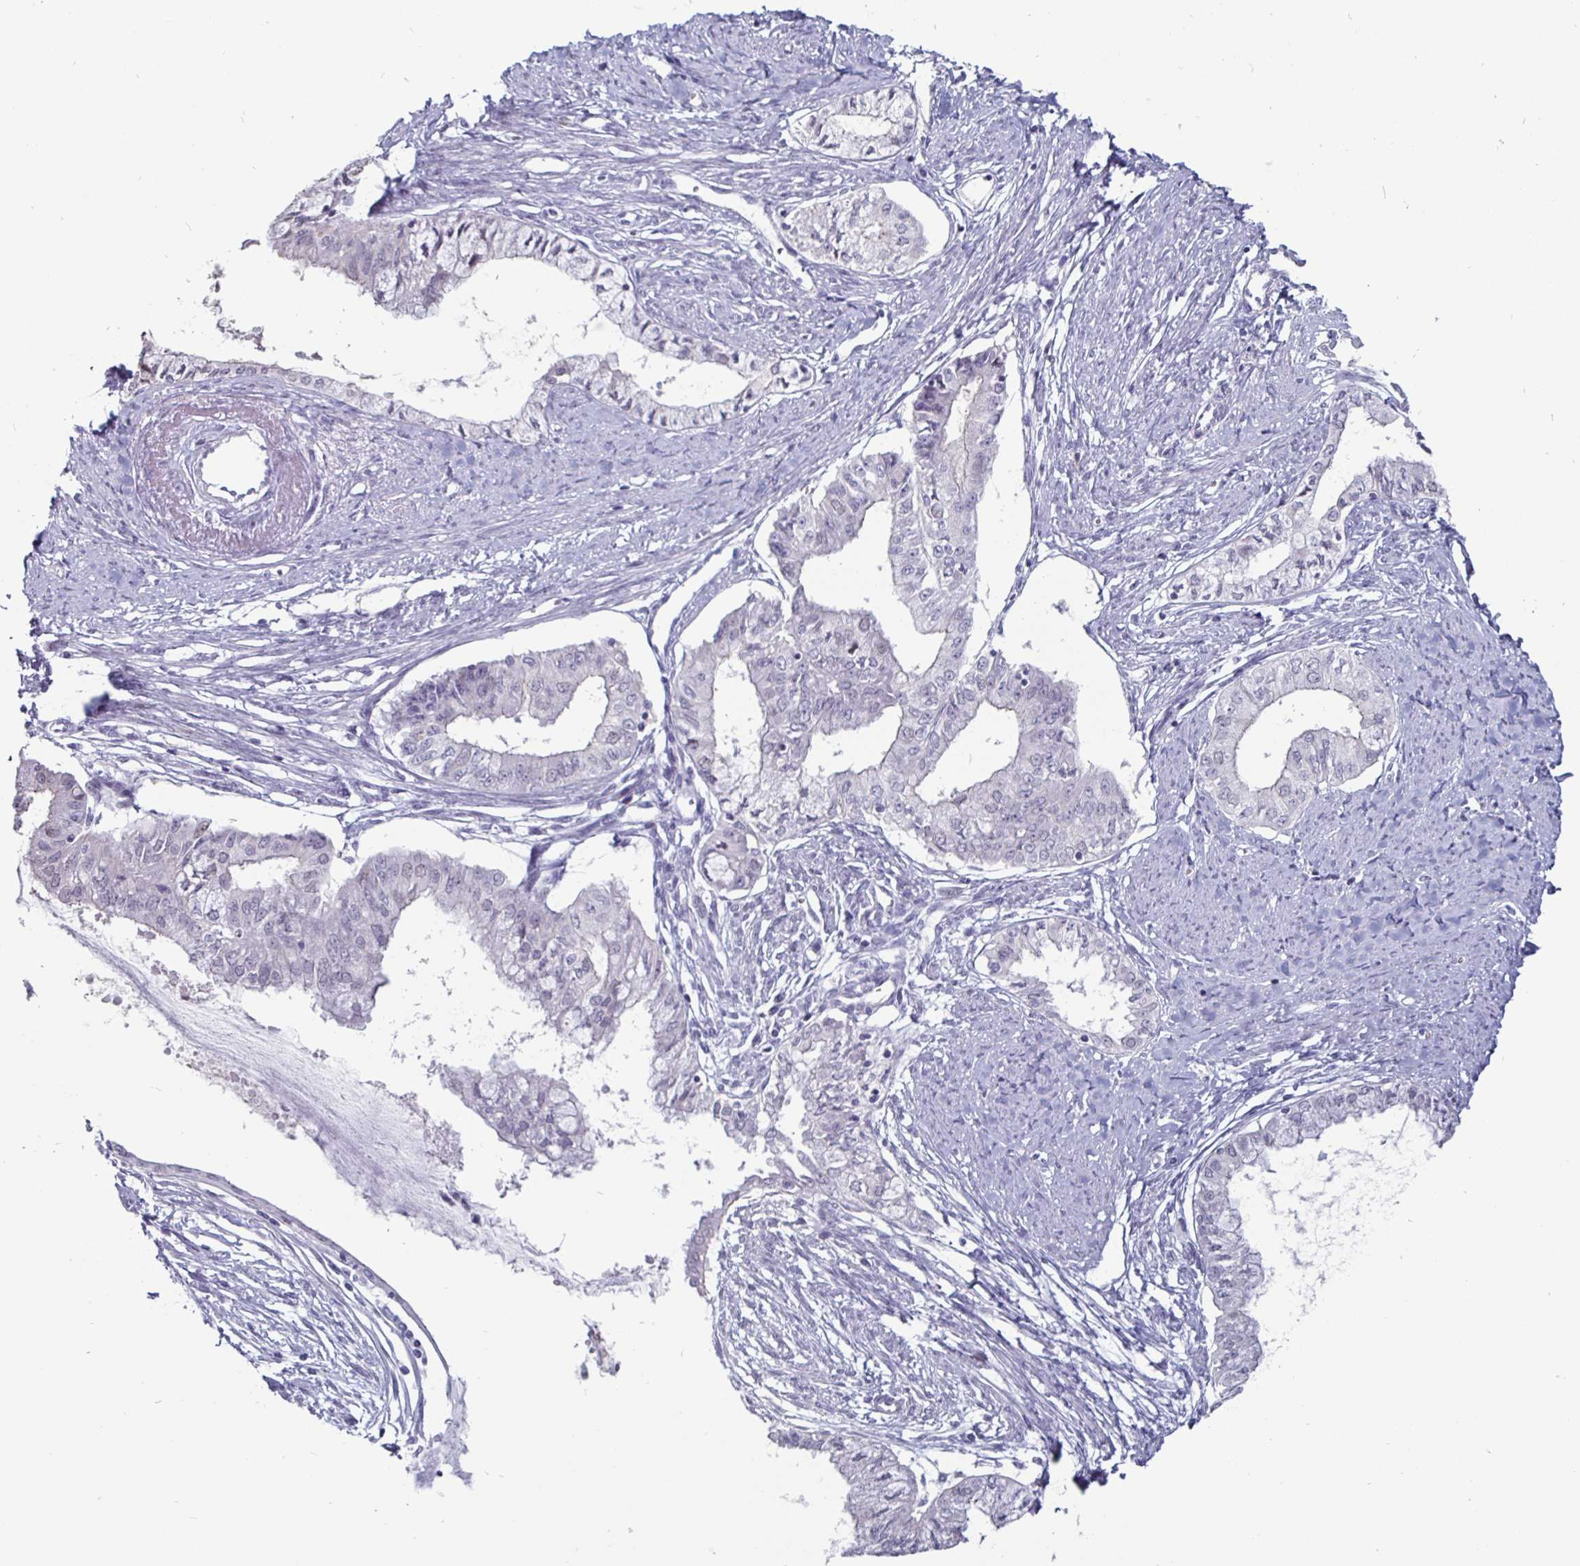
{"staining": {"intensity": "negative", "quantity": "none", "location": "none"}, "tissue": "endometrial cancer", "cell_type": "Tumor cells", "image_type": "cancer", "snomed": [{"axis": "morphology", "description": "Adenocarcinoma, NOS"}, {"axis": "topography", "description": "Endometrium"}], "caption": "DAB (3,3'-diaminobenzidine) immunohistochemical staining of endometrial cancer (adenocarcinoma) demonstrates no significant positivity in tumor cells.", "gene": "OOSP2", "patient": {"sex": "female", "age": 76}}